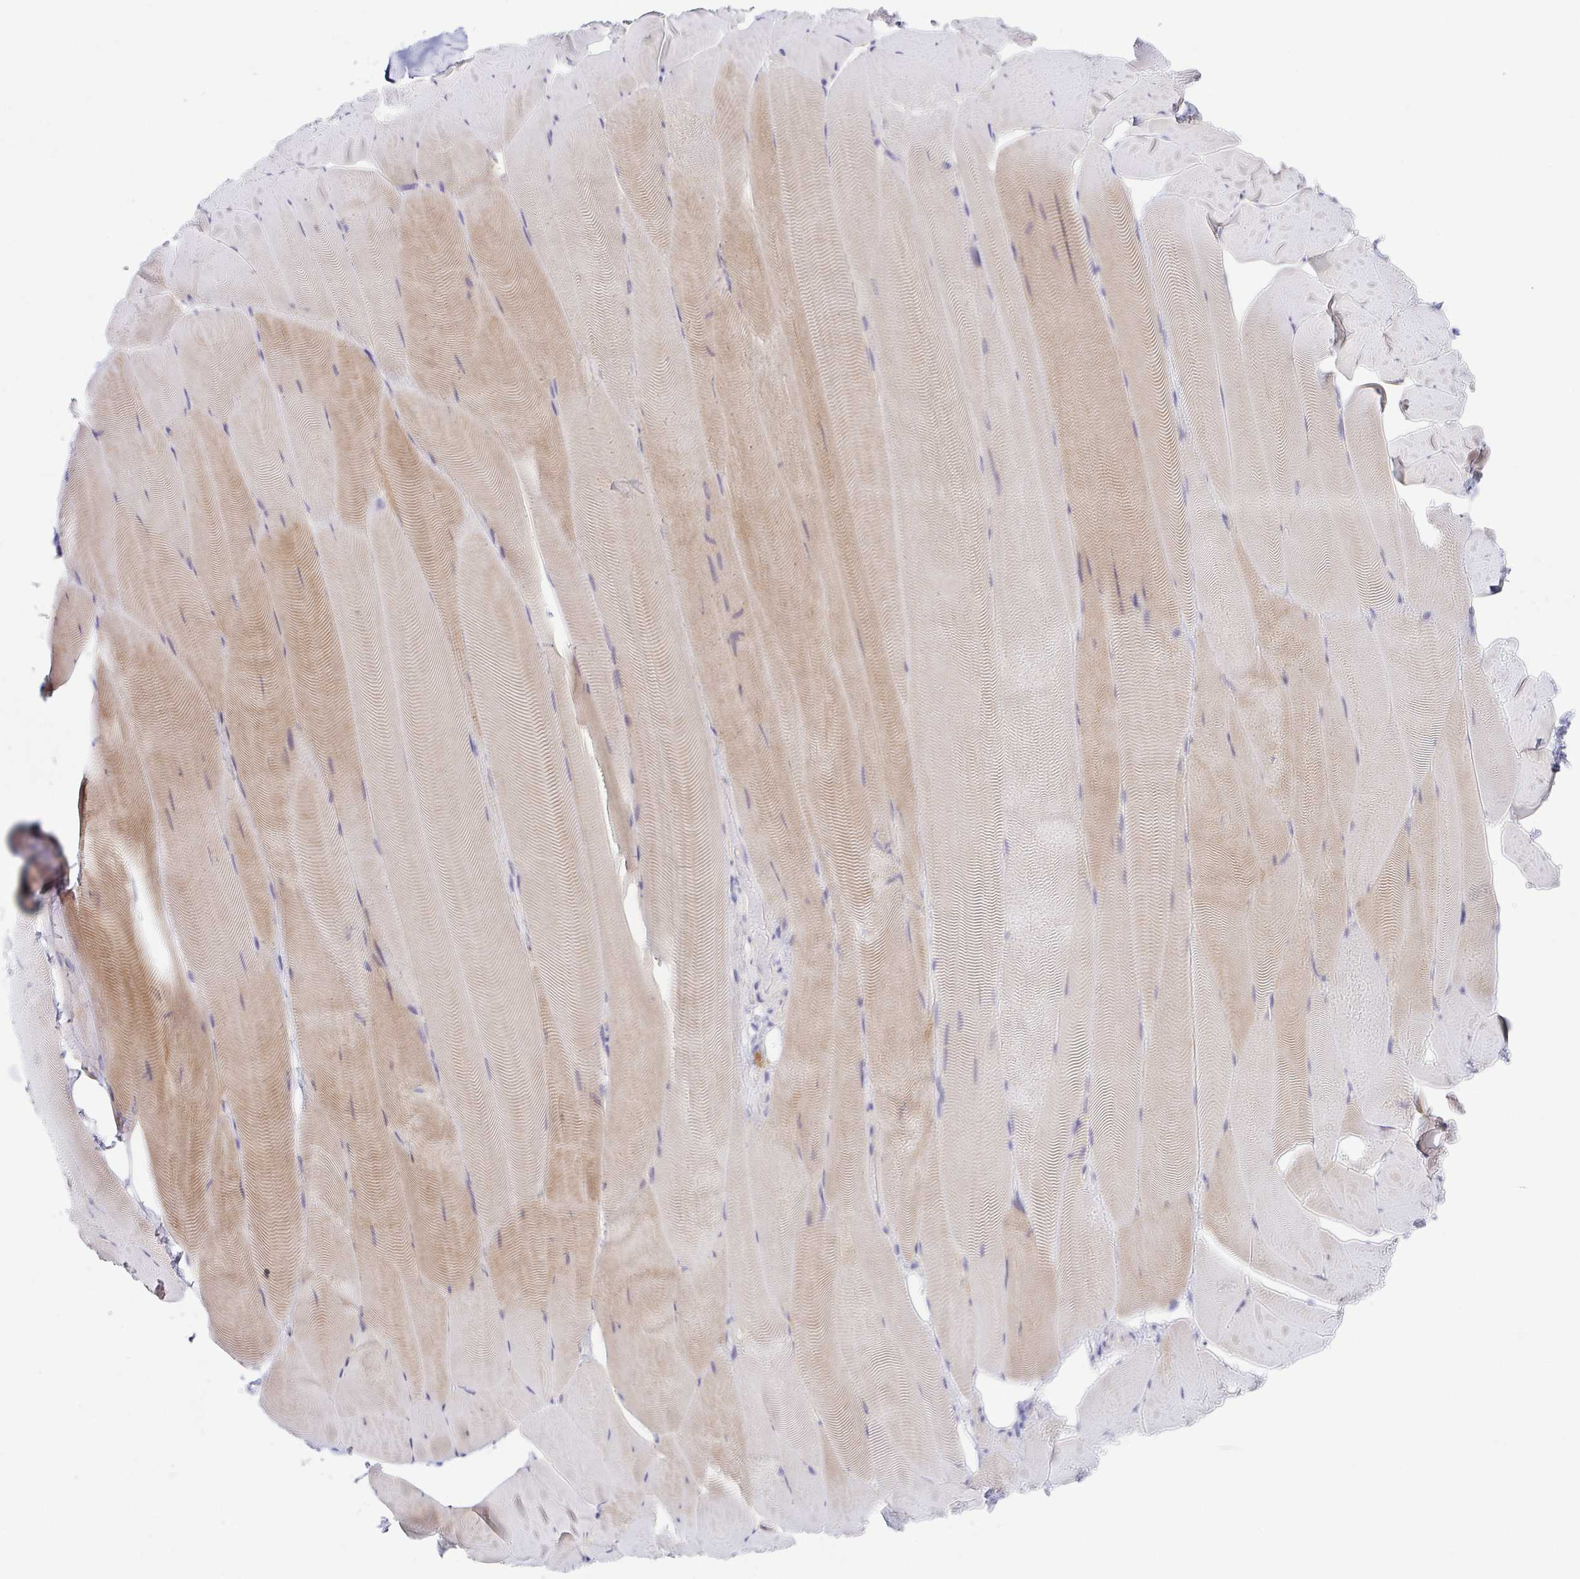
{"staining": {"intensity": "weak", "quantity": "25%-75%", "location": "cytoplasmic/membranous"}, "tissue": "skeletal muscle", "cell_type": "Myocytes", "image_type": "normal", "snomed": [{"axis": "morphology", "description": "Normal tissue, NOS"}, {"axis": "topography", "description": "Skeletal muscle"}], "caption": "Skeletal muscle stained with immunohistochemistry displays weak cytoplasmic/membranous positivity in about 25%-75% of myocytes.", "gene": "HTR2A", "patient": {"sex": "female", "age": 64}}